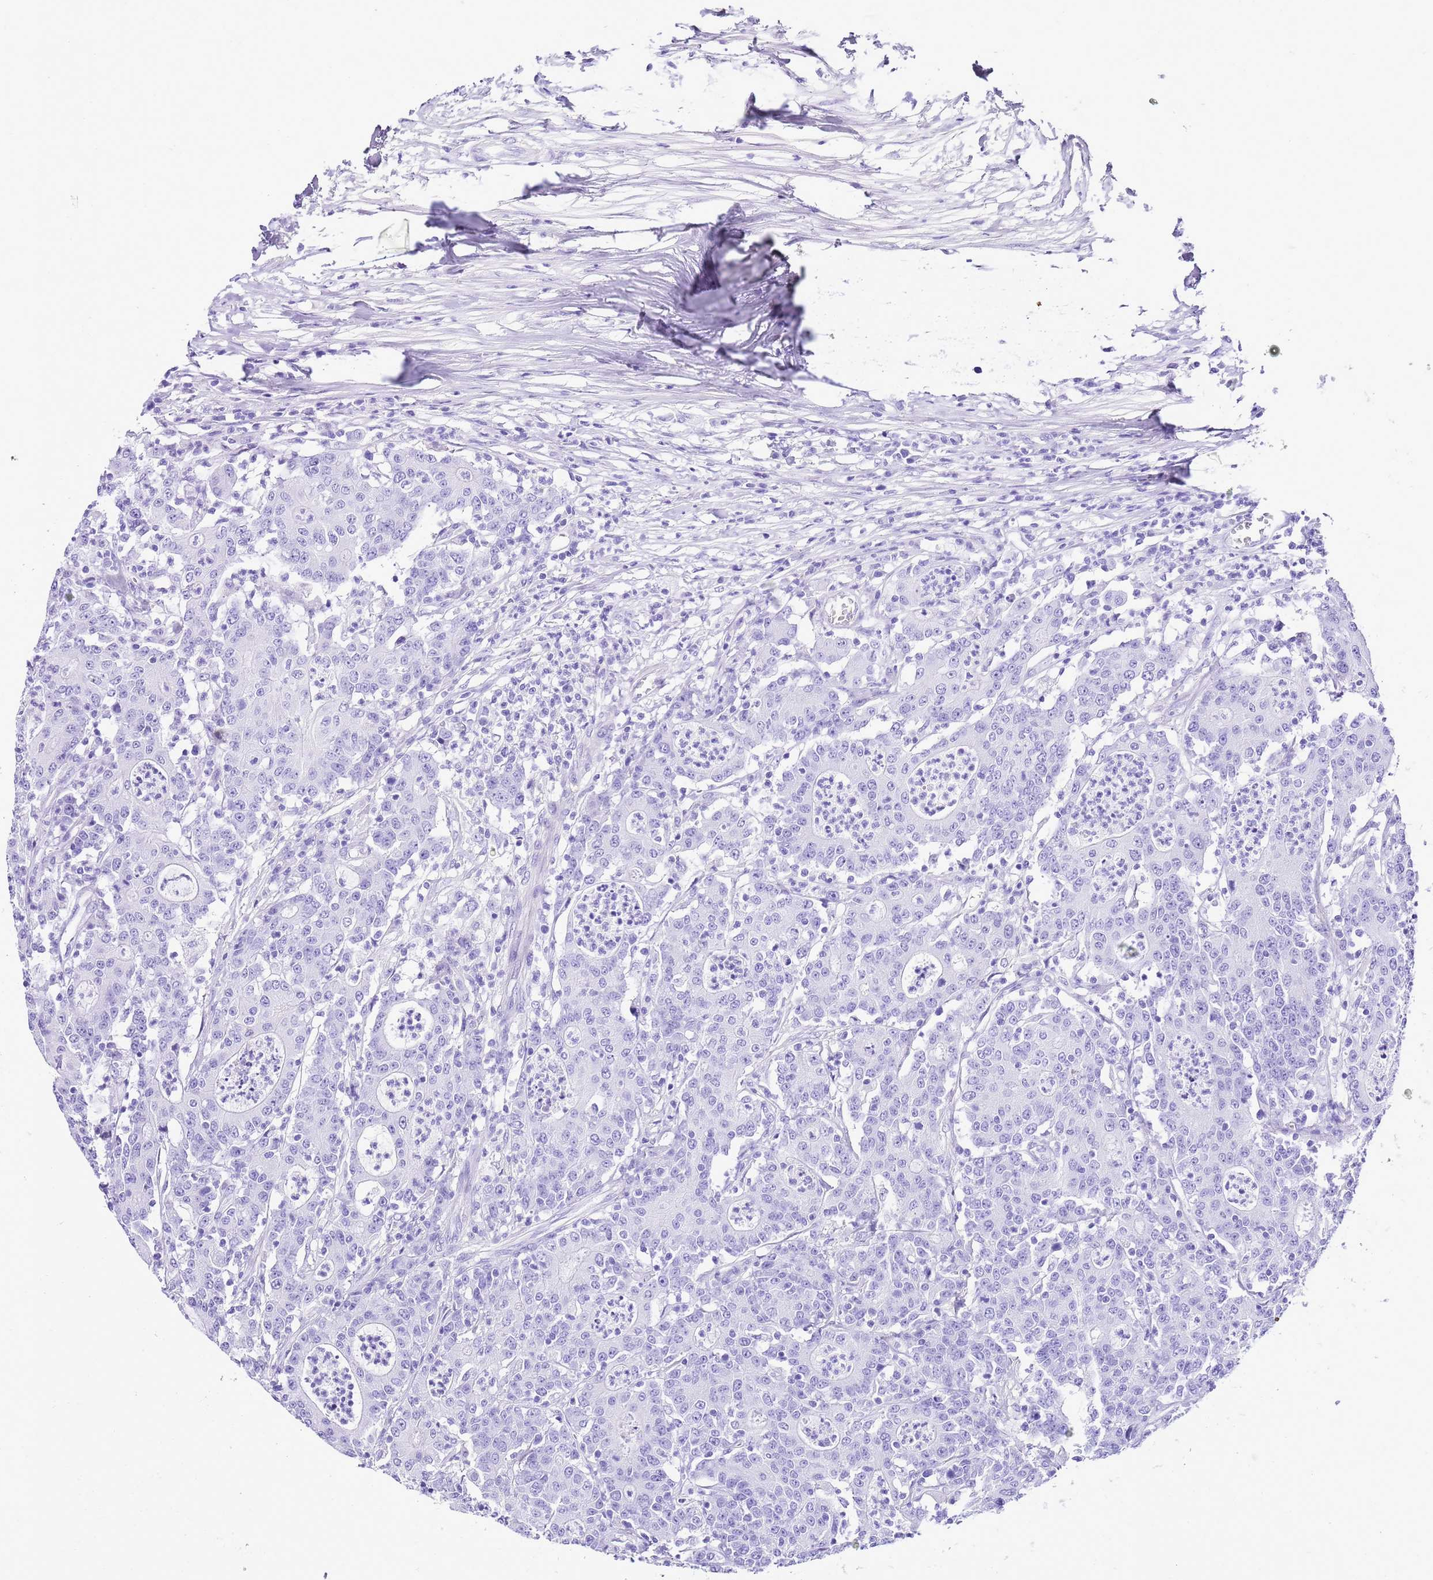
{"staining": {"intensity": "negative", "quantity": "none", "location": "none"}, "tissue": "colorectal cancer", "cell_type": "Tumor cells", "image_type": "cancer", "snomed": [{"axis": "morphology", "description": "Adenocarcinoma, NOS"}, {"axis": "topography", "description": "Colon"}], "caption": "IHC histopathology image of neoplastic tissue: human colorectal adenocarcinoma stained with DAB (3,3'-diaminobenzidine) exhibits no significant protein staining in tumor cells. (Brightfield microscopy of DAB (3,3'-diaminobenzidine) IHC at high magnification).", "gene": "KCNC1", "patient": {"sex": "male", "age": 83}}